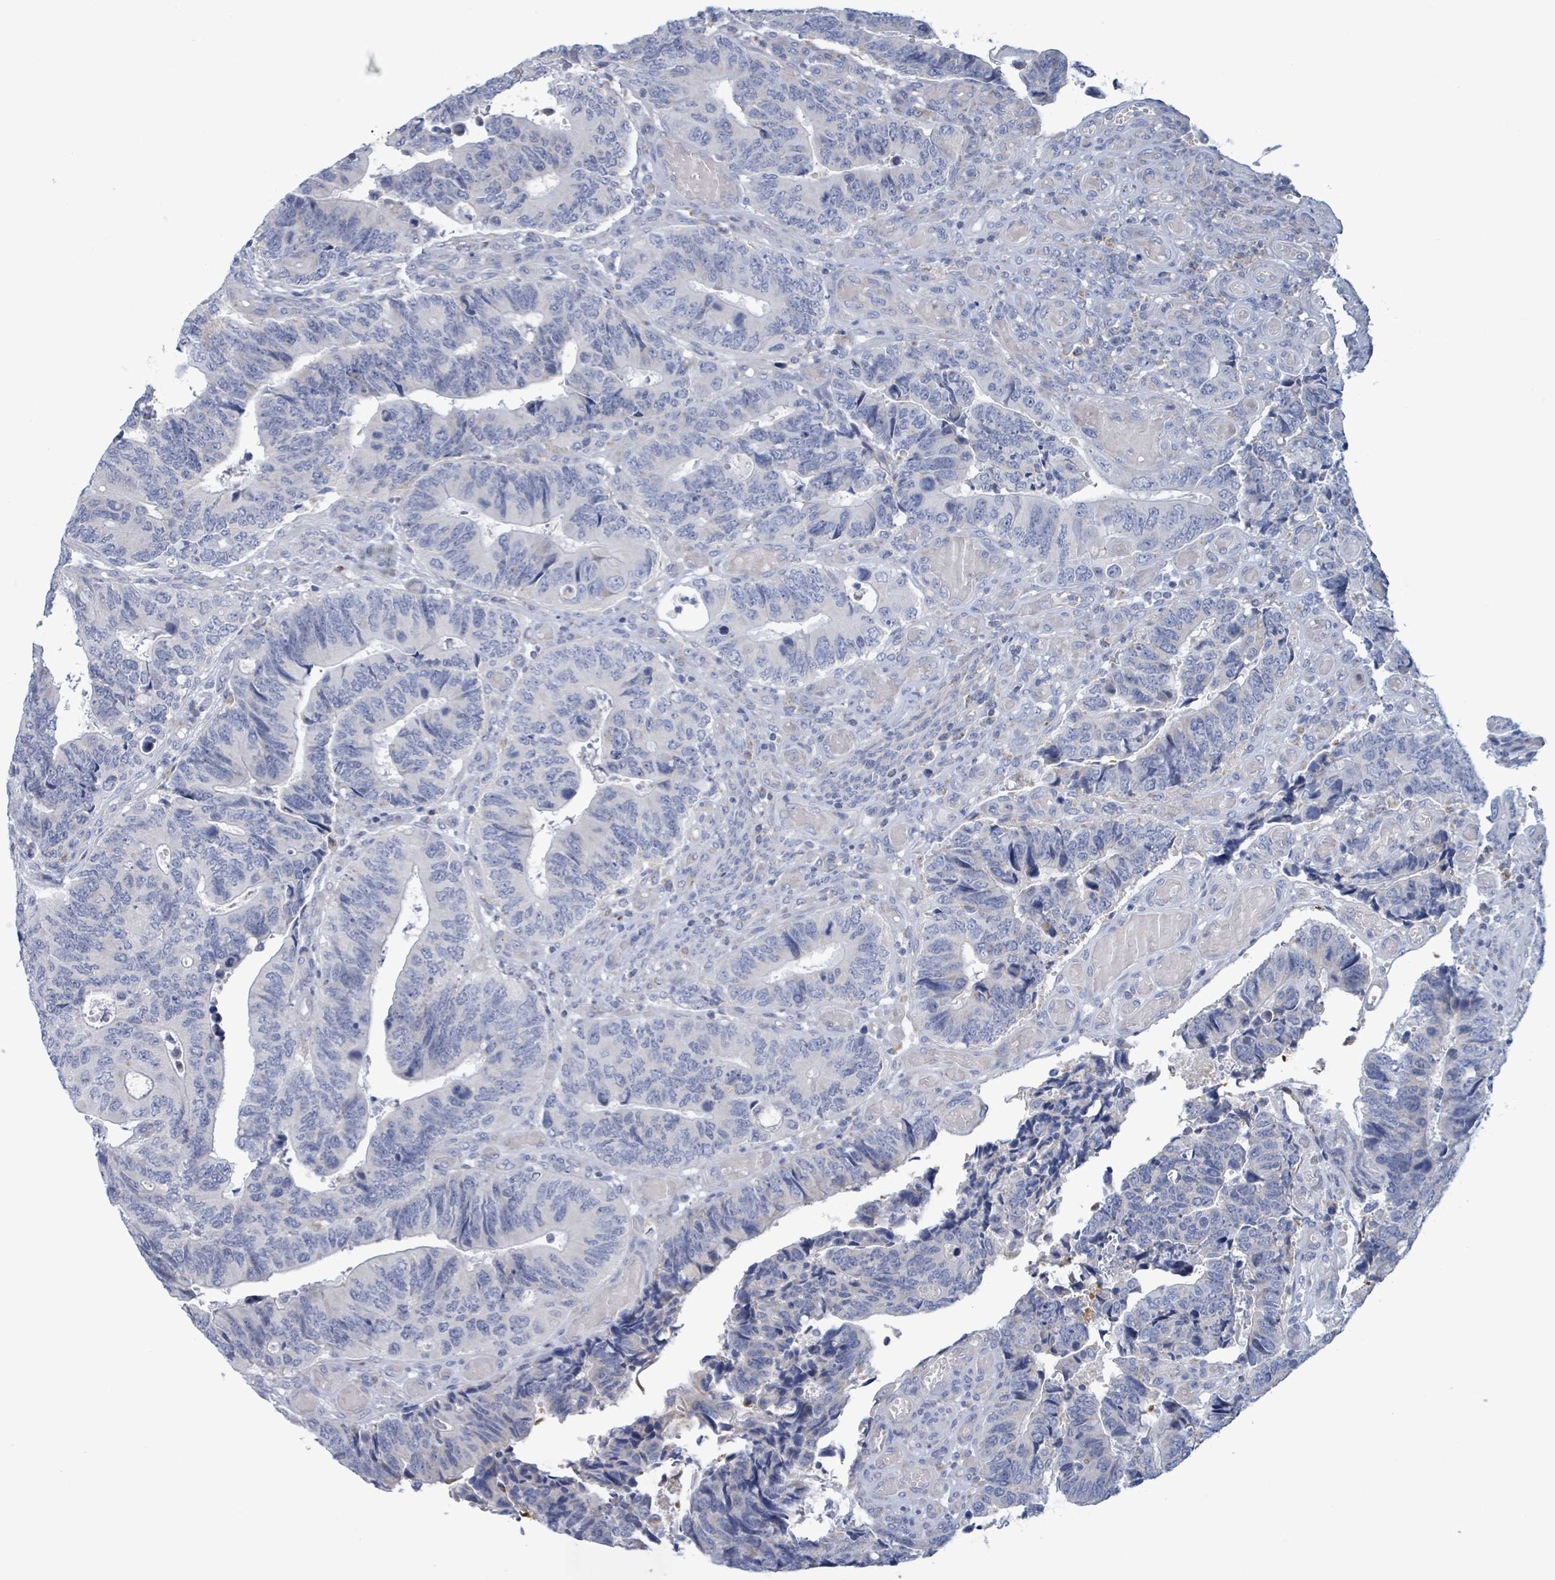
{"staining": {"intensity": "negative", "quantity": "none", "location": "none"}, "tissue": "colorectal cancer", "cell_type": "Tumor cells", "image_type": "cancer", "snomed": [{"axis": "morphology", "description": "Adenocarcinoma, NOS"}, {"axis": "topography", "description": "Colon"}], "caption": "DAB immunohistochemical staining of colorectal cancer exhibits no significant staining in tumor cells.", "gene": "AKR1C4", "patient": {"sex": "male", "age": 87}}